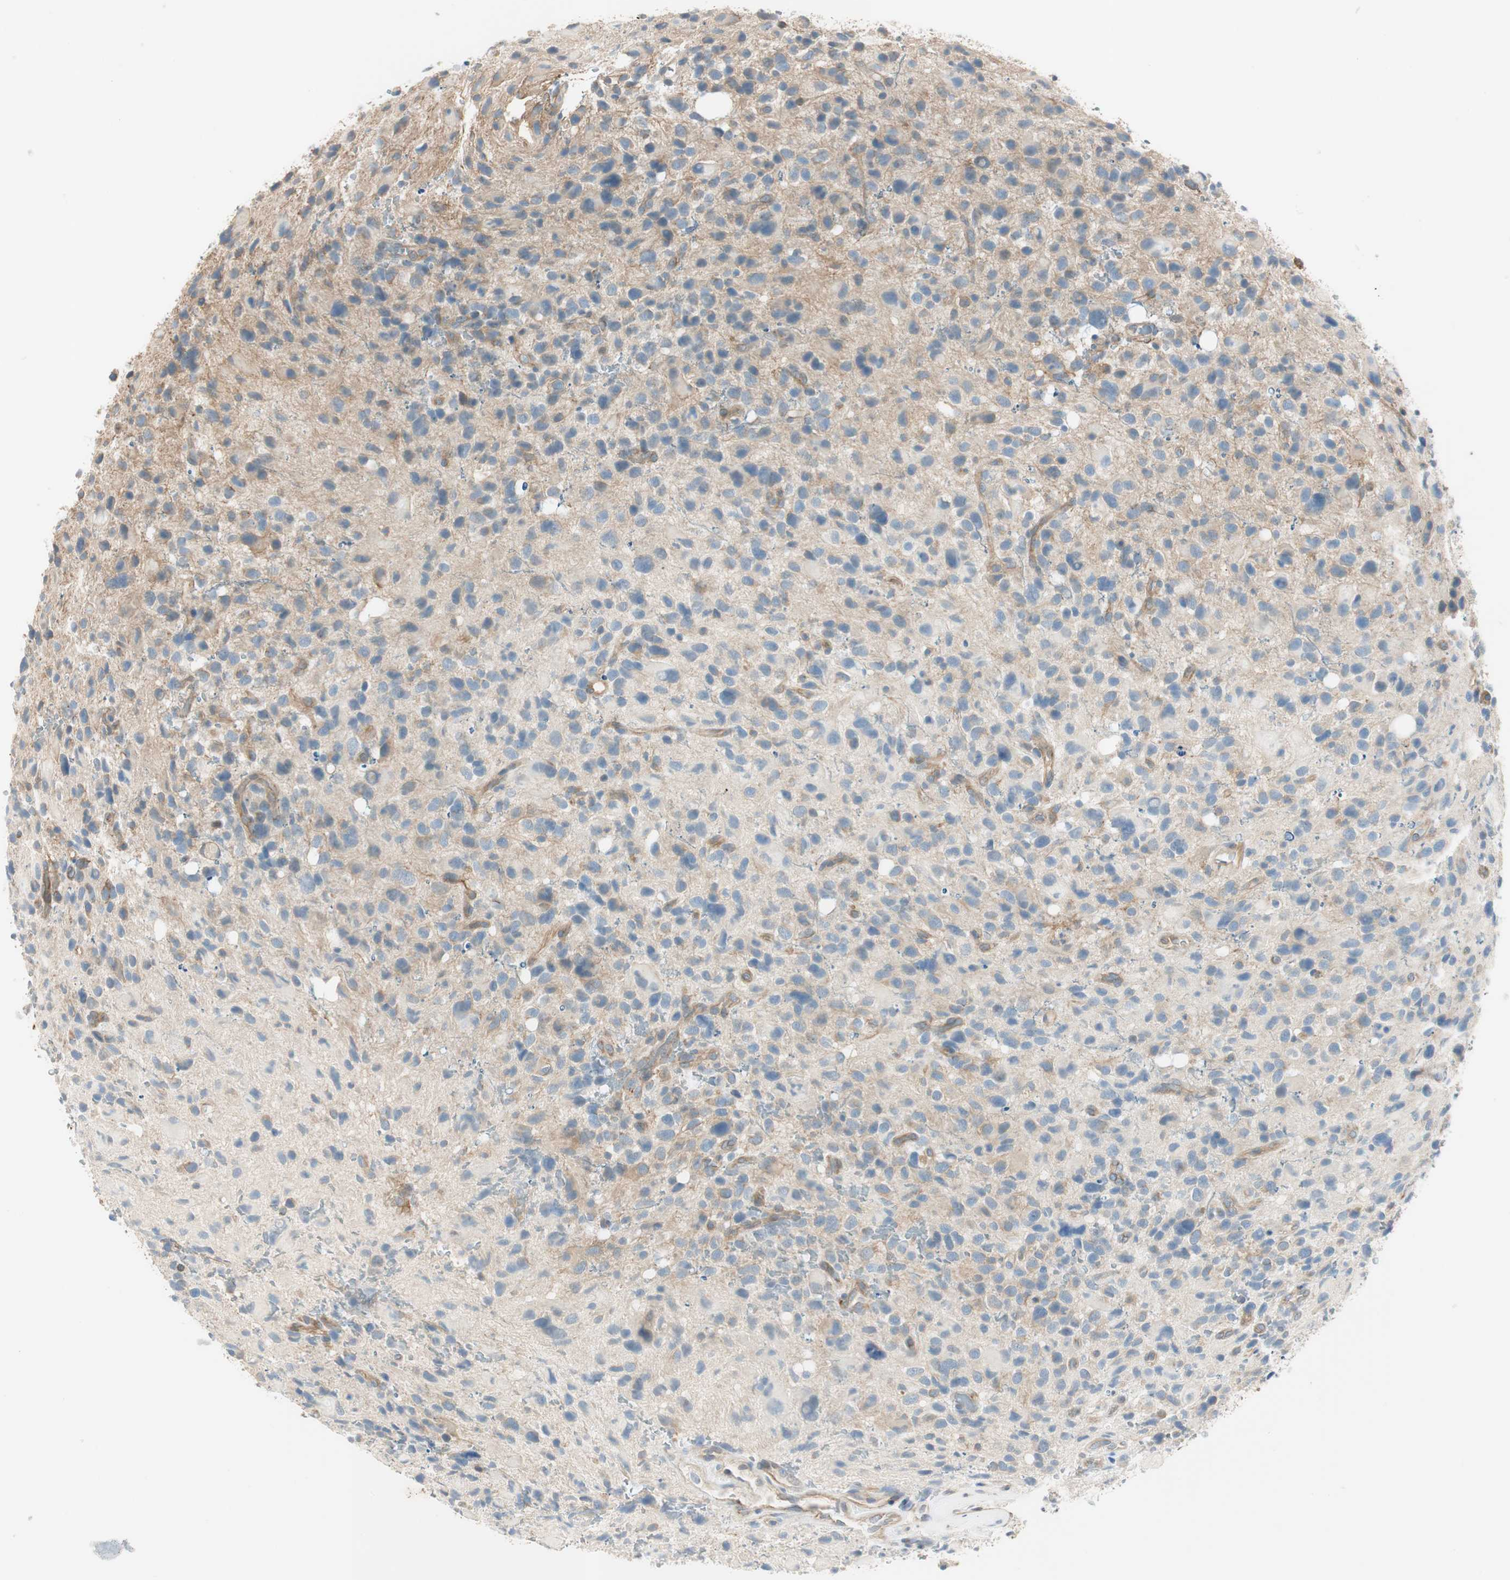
{"staining": {"intensity": "negative", "quantity": "none", "location": "none"}, "tissue": "glioma", "cell_type": "Tumor cells", "image_type": "cancer", "snomed": [{"axis": "morphology", "description": "Glioma, malignant, High grade"}, {"axis": "topography", "description": "Brain"}], "caption": "This is an immunohistochemistry (IHC) photomicrograph of human malignant high-grade glioma. There is no positivity in tumor cells.", "gene": "CDK3", "patient": {"sex": "male", "age": 48}}